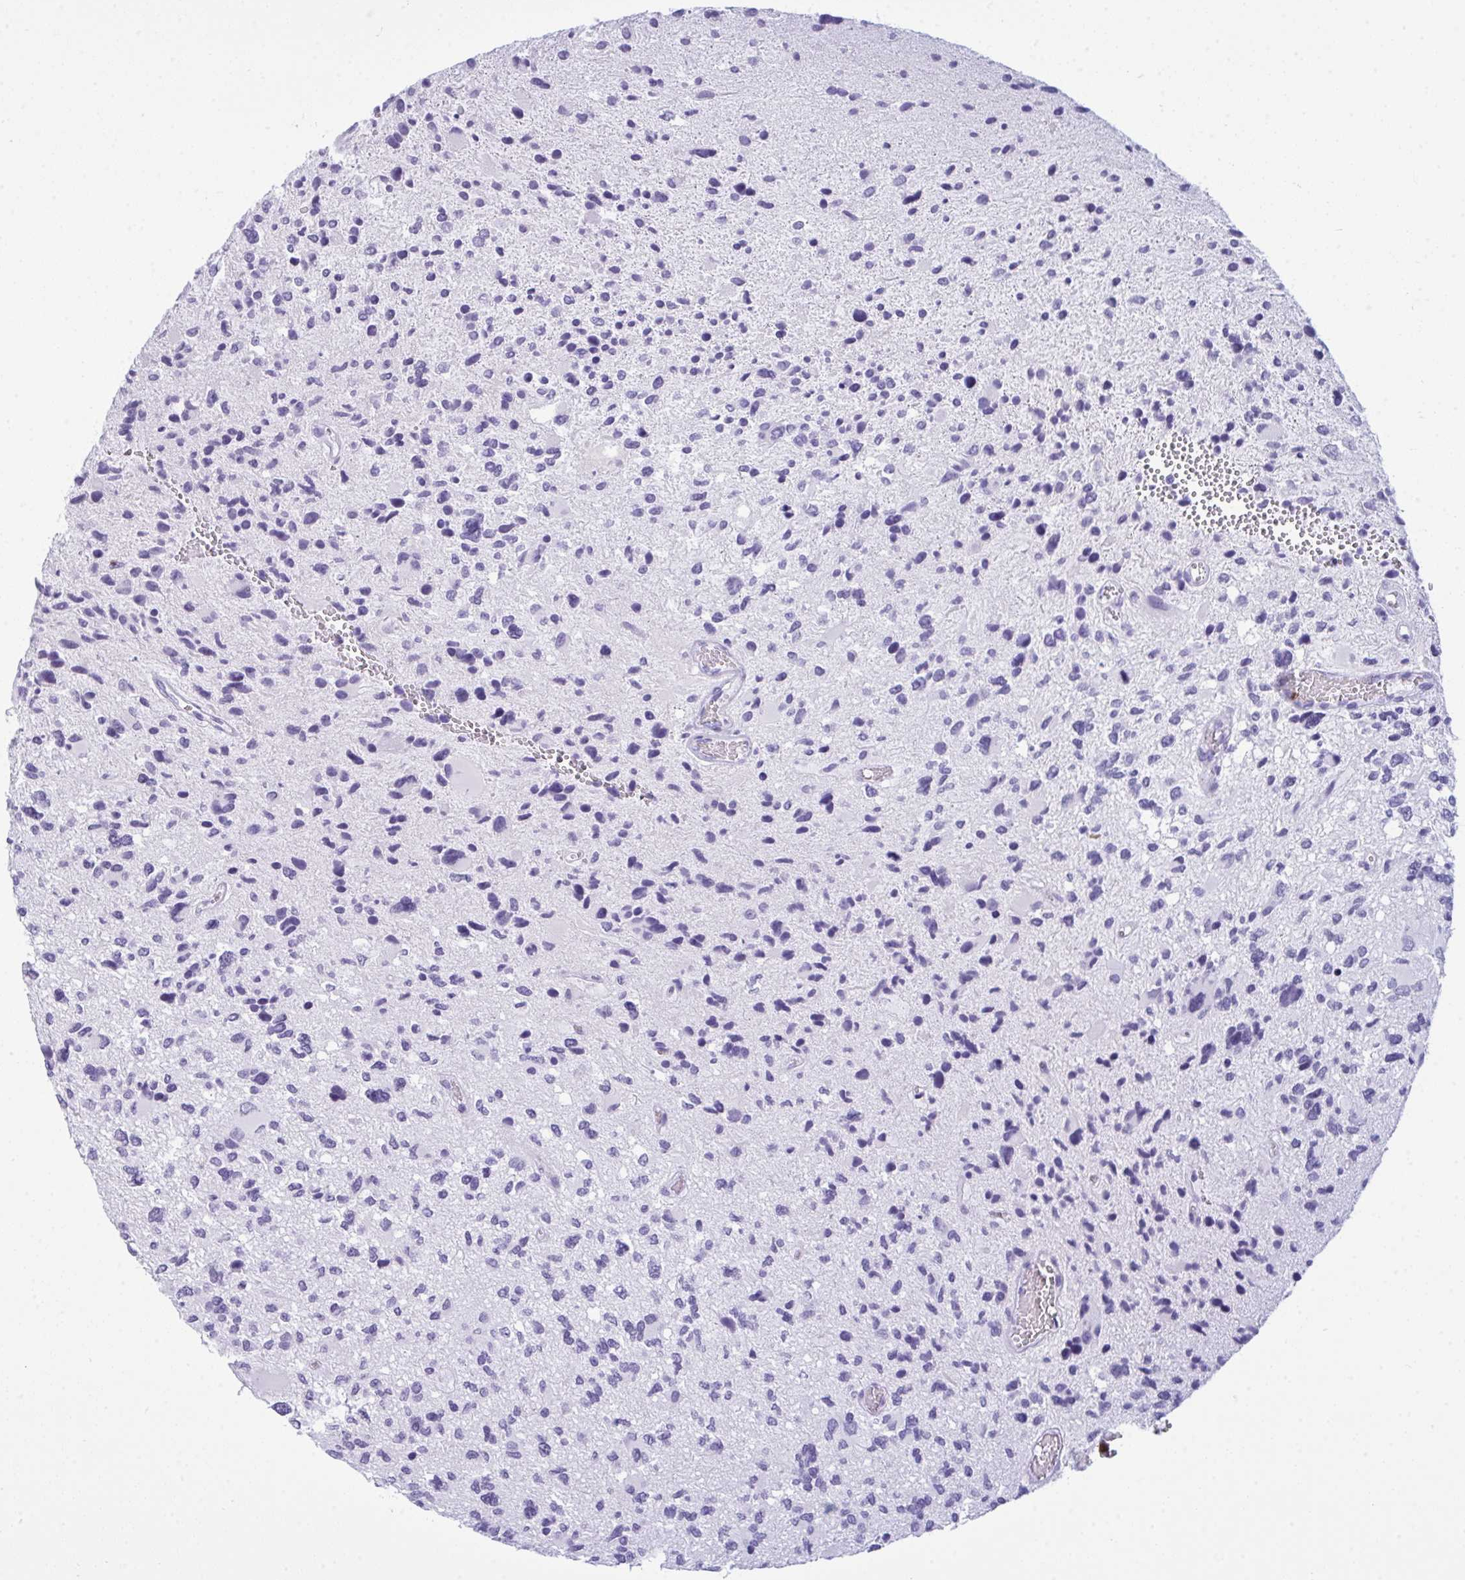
{"staining": {"intensity": "negative", "quantity": "none", "location": "none"}, "tissue": "glioma", "cell_type": "Tumor cells", "image_type": "cancer", "snomed": [{"axis": "morphology", "description": "Glioma, malignant, High grade"}, {"axis": "topography", "description": "Brain"}], "caption": "This micrograph is of glioma stained with IHC to label a protein in brown with the nuclei are counter-stained blue. There is no positivity in tumor cells. The staining was performed using DAB to visualize the protein expression in brown, while the nuclei were stained in blue with hematoxylin (Magnification: 20x).", "gene": "ARHGAP42", "patient": {"sex": "female", "age": 11}}